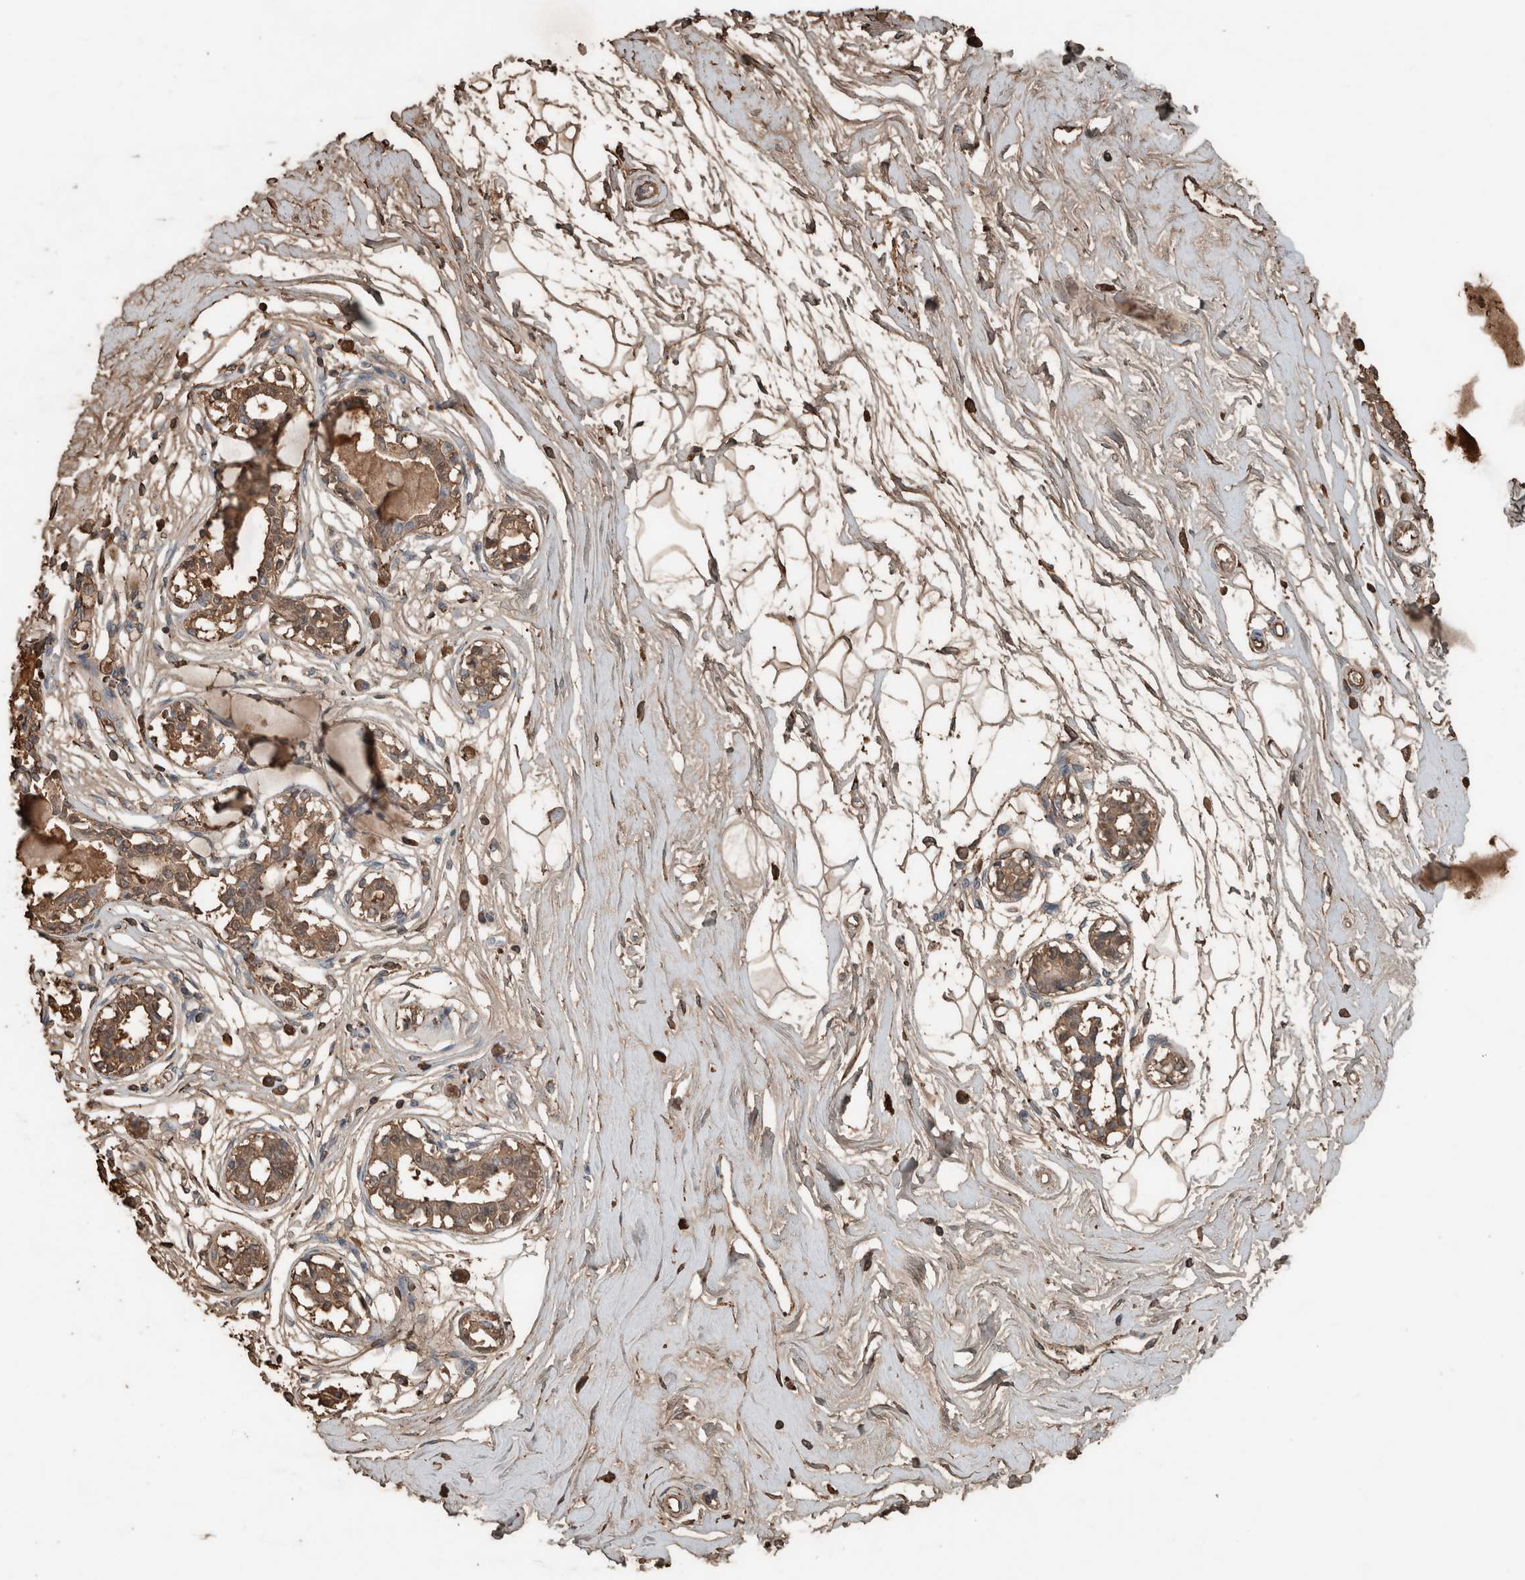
{"staining": {"intensity": "moderate", "quantity": ">75%", "location": "cytoplasmic/membranous"}, "tissue": "breast", "cell_type": "Adipocytes", "image_type": "normal", "snomed": [{"axis": "morphology", "description": "Normal tissue, NOS"}, {"axis": "topography", "description": "Breast"}], "caption": "The image shows a brown stain indicating the presence of a protein in the cytoplasmic/membranous of adipocytes in breast. (Stains: DAB (3,3'-diaminobenzidine) in brown, nuclei in blue, Microscopy: brightfield microscopy at high magnification).", "gene": "USP34", "patient": {"sex": "female", "age": 45}}